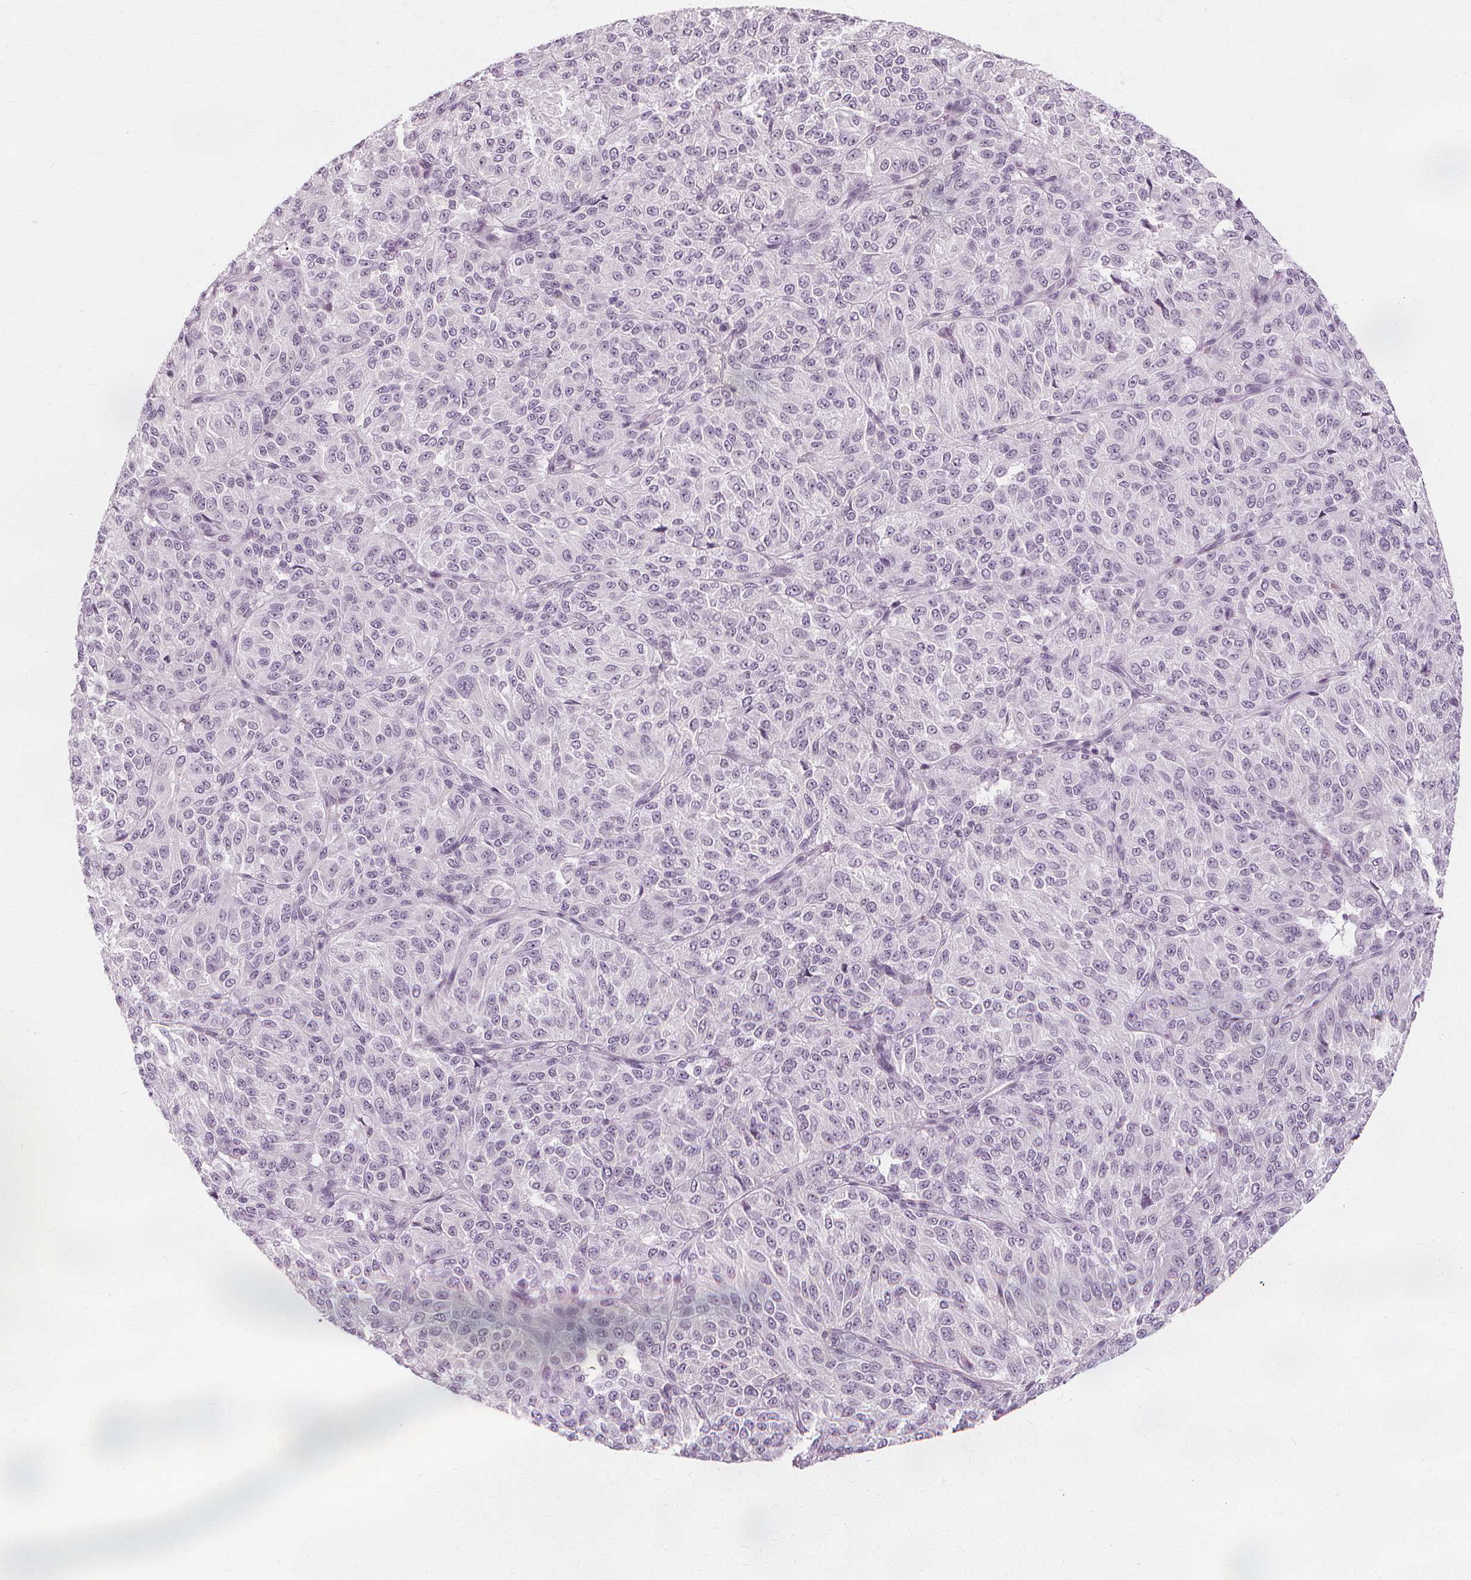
{"staining": {"intensity": "negative", "quantity": "none", "location": "none"}, "tissue": "melanoma", "cell_type": "Tumor cells", "image_type": "cancer", "snomed": [{"axis": "morphology", "description": "Malignant melanoma, Metastatic site"}, {"axis": "topography", "description": "Brain"}], "caption": "A high-resolution histopathology image shows immunohistochemistry (IHC) staining of melanoma, which displays no significant staining in tumor cells.", "gene": "NXPE1", "patient": {"sex": "female", "age": 56}}